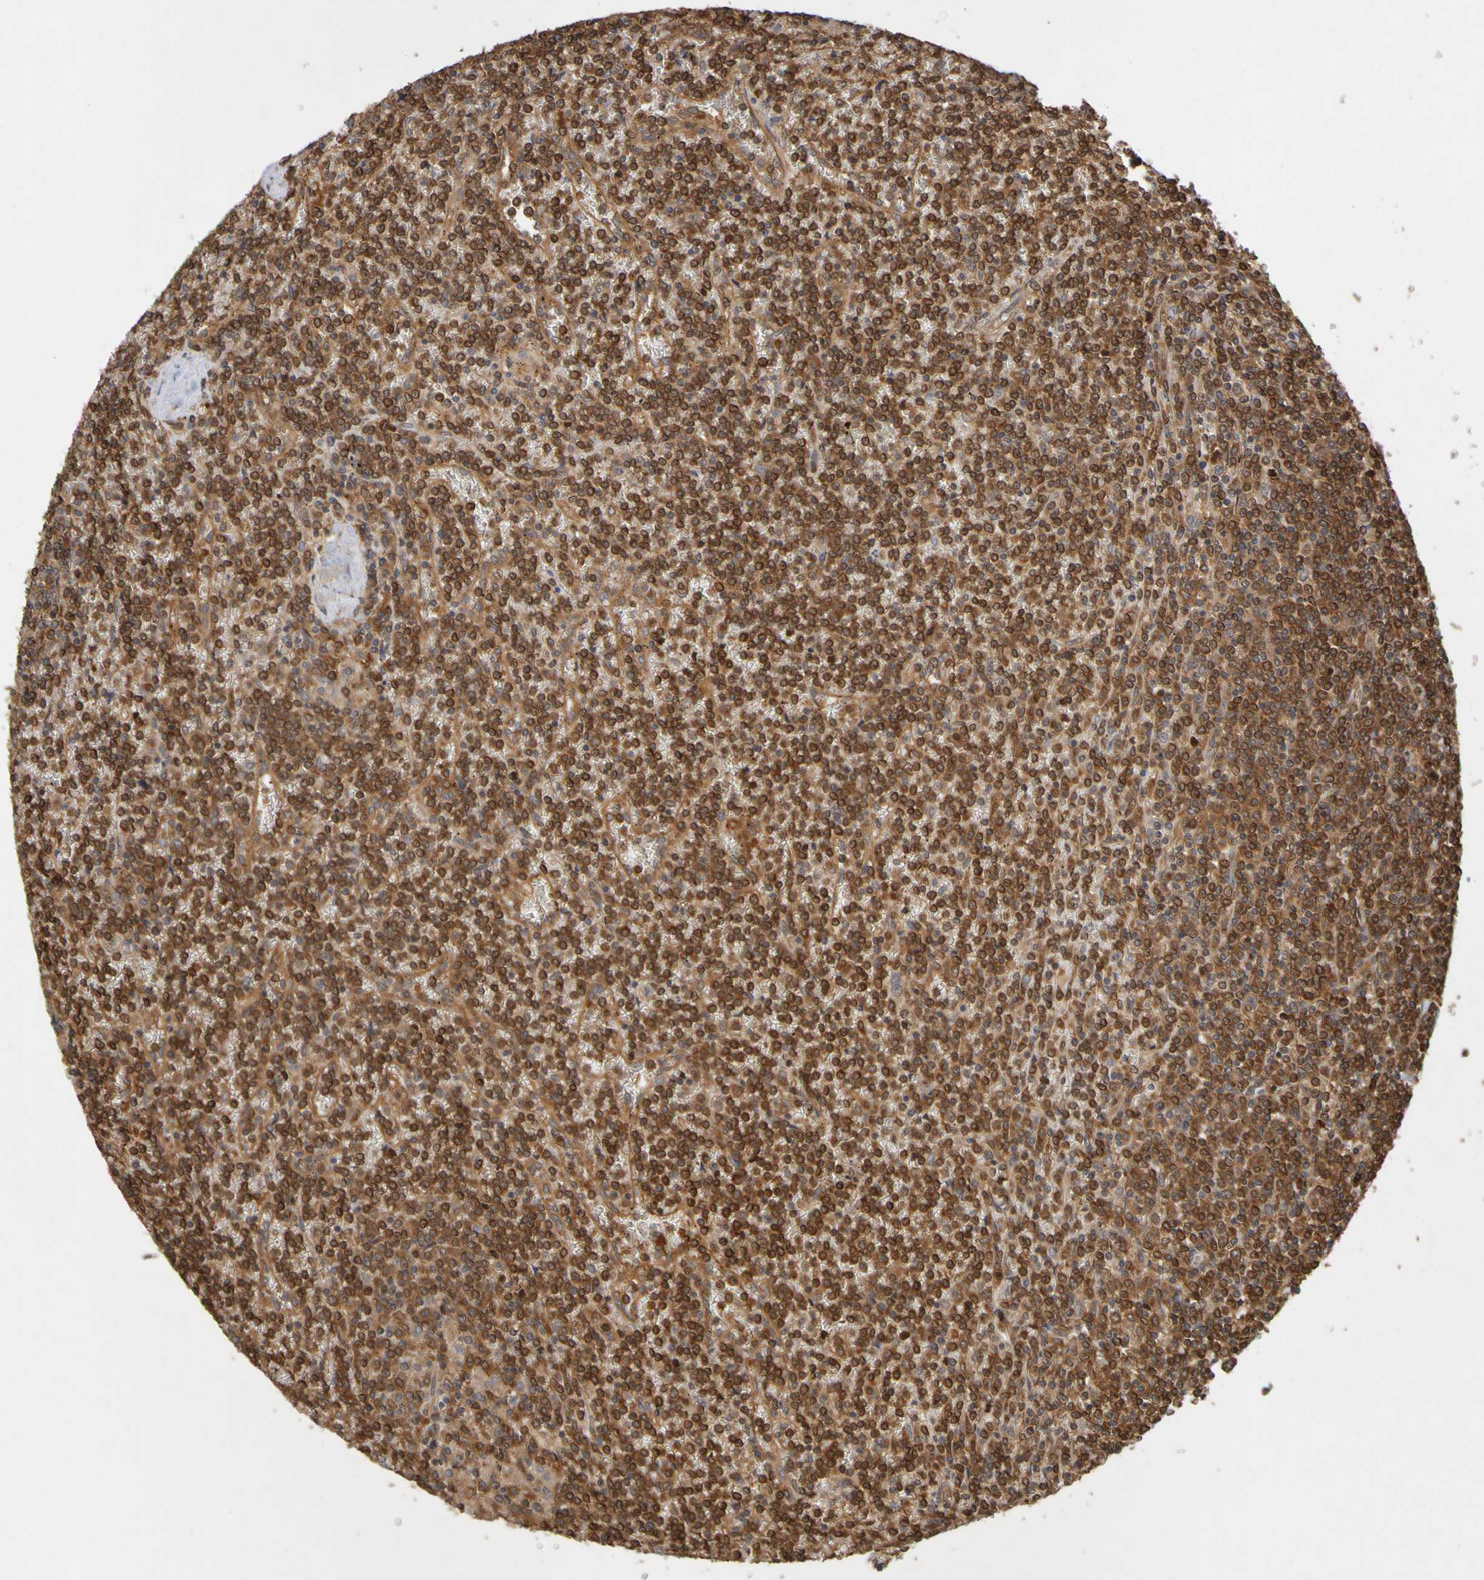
{"staining": {"intensity": "strong", "quantity": ">75%", "location": "cytoplasmic/membranous"}, "tissue": "lymphoma", "cell_type": "Tumor cells", "image_type": "cancer", "snomed": [{"axis": "morphology", "description": "Malignant lymphoma, non-Hodgkin's type, Low grade"}, {"axis": "topography", "description": "Spleen"}], "caption": "IHC (DAB) staining of human malignant lymphoma, non-Hodgkin's type (low-grade) demonstrates strong cytoplasmic/membranous protein expression in about >75% of tumor cells.", "gene": "OCRL", "patient": {"sex": "female", "age": 19}}